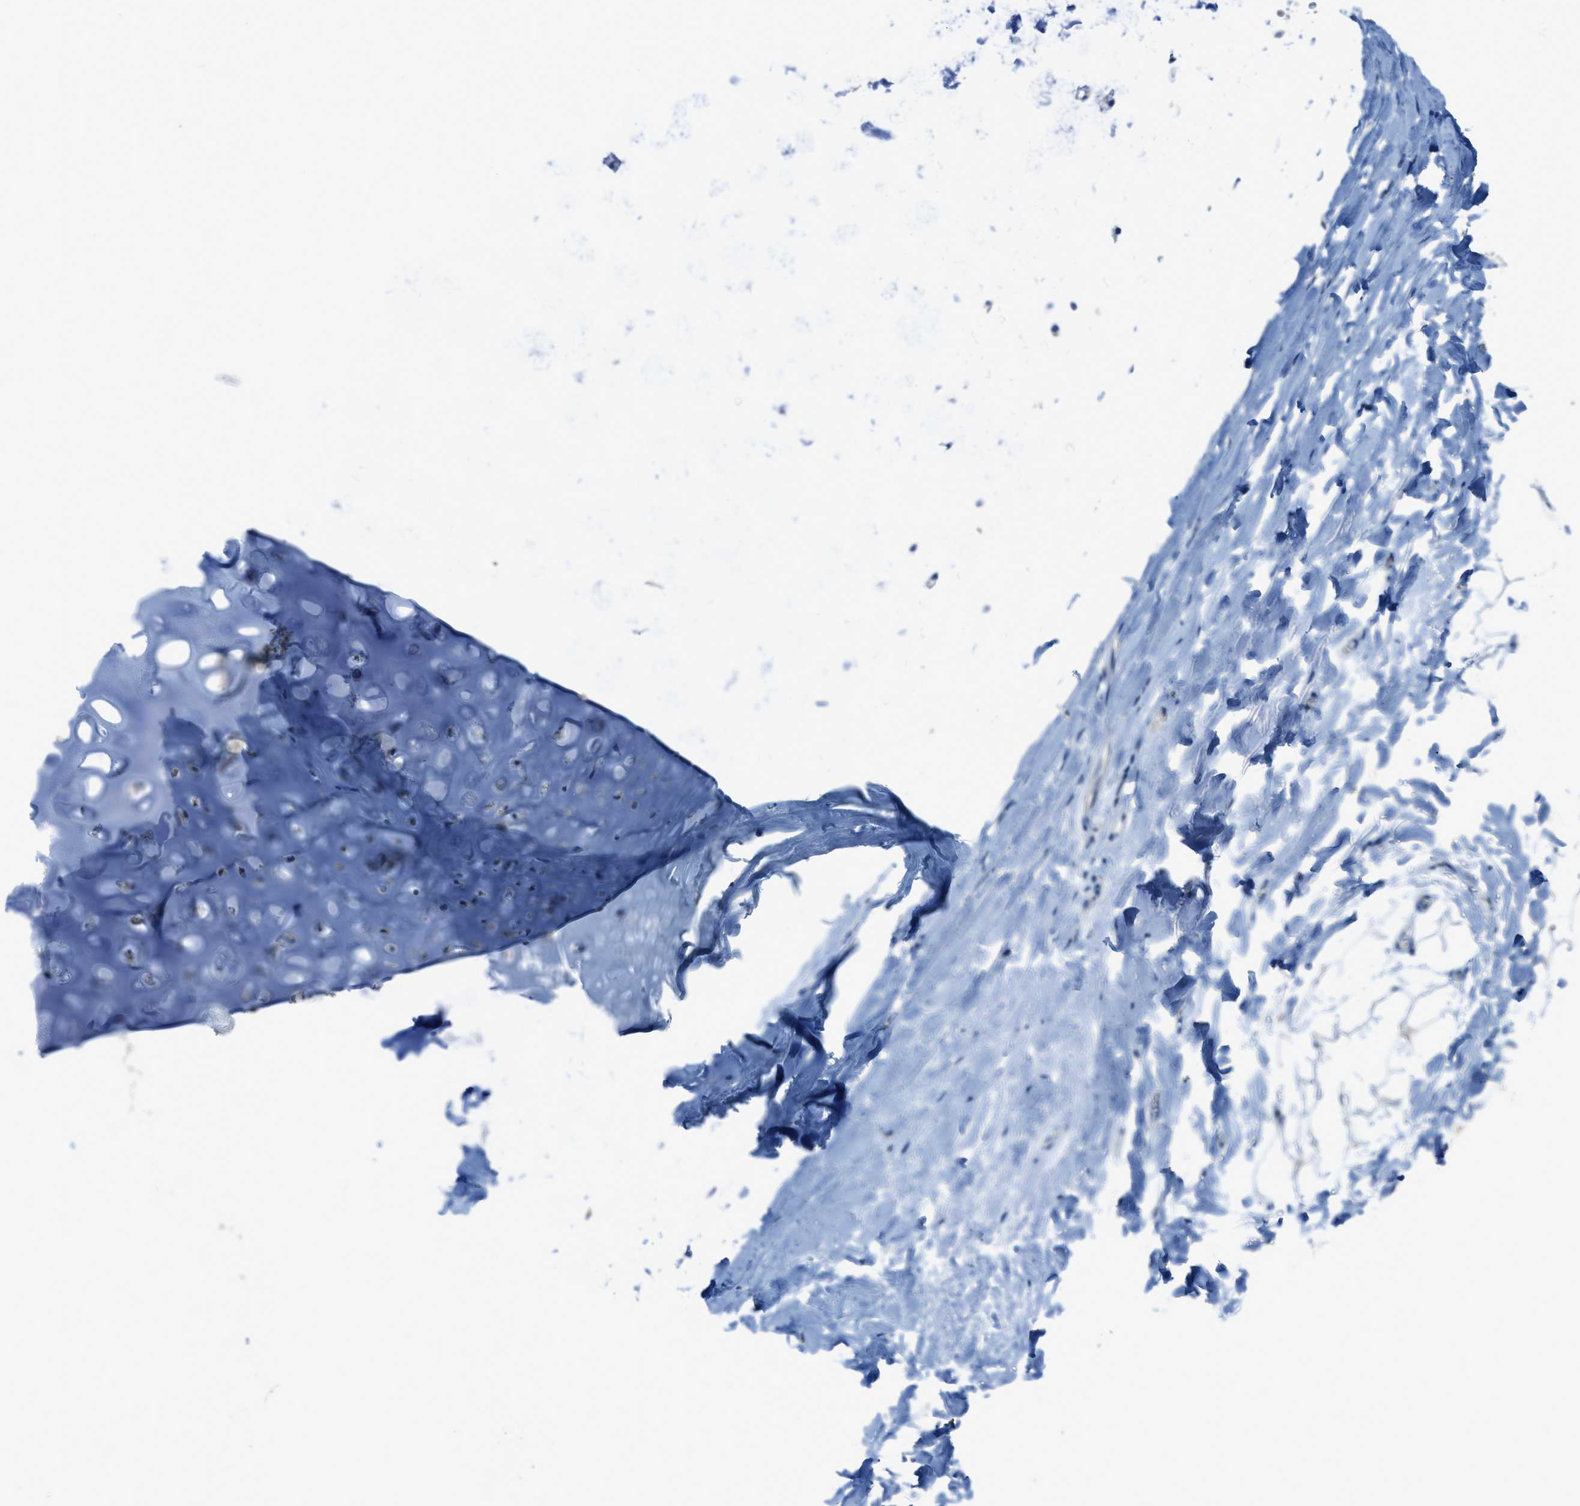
{"staining": {"intensity": "negative", "quantity": "none", "location": "none"}, "tissue": "adipose tissue", "cell_type": "Adipocytes", "image_type": "normal", "snomed": [{"axis": "morphology", "description": "Normal tissue, NOS"}, {"axis": "topography", "description": "Cartilage tissue"}, {"axis": "topography", "description": "Bronchus"}], "caption": "Adipose tissue stained for a protein using immunohistochemistry shows no staining adipocytes.", "gene": "CDON", "patient": {"sex": "female", "age": 53}}